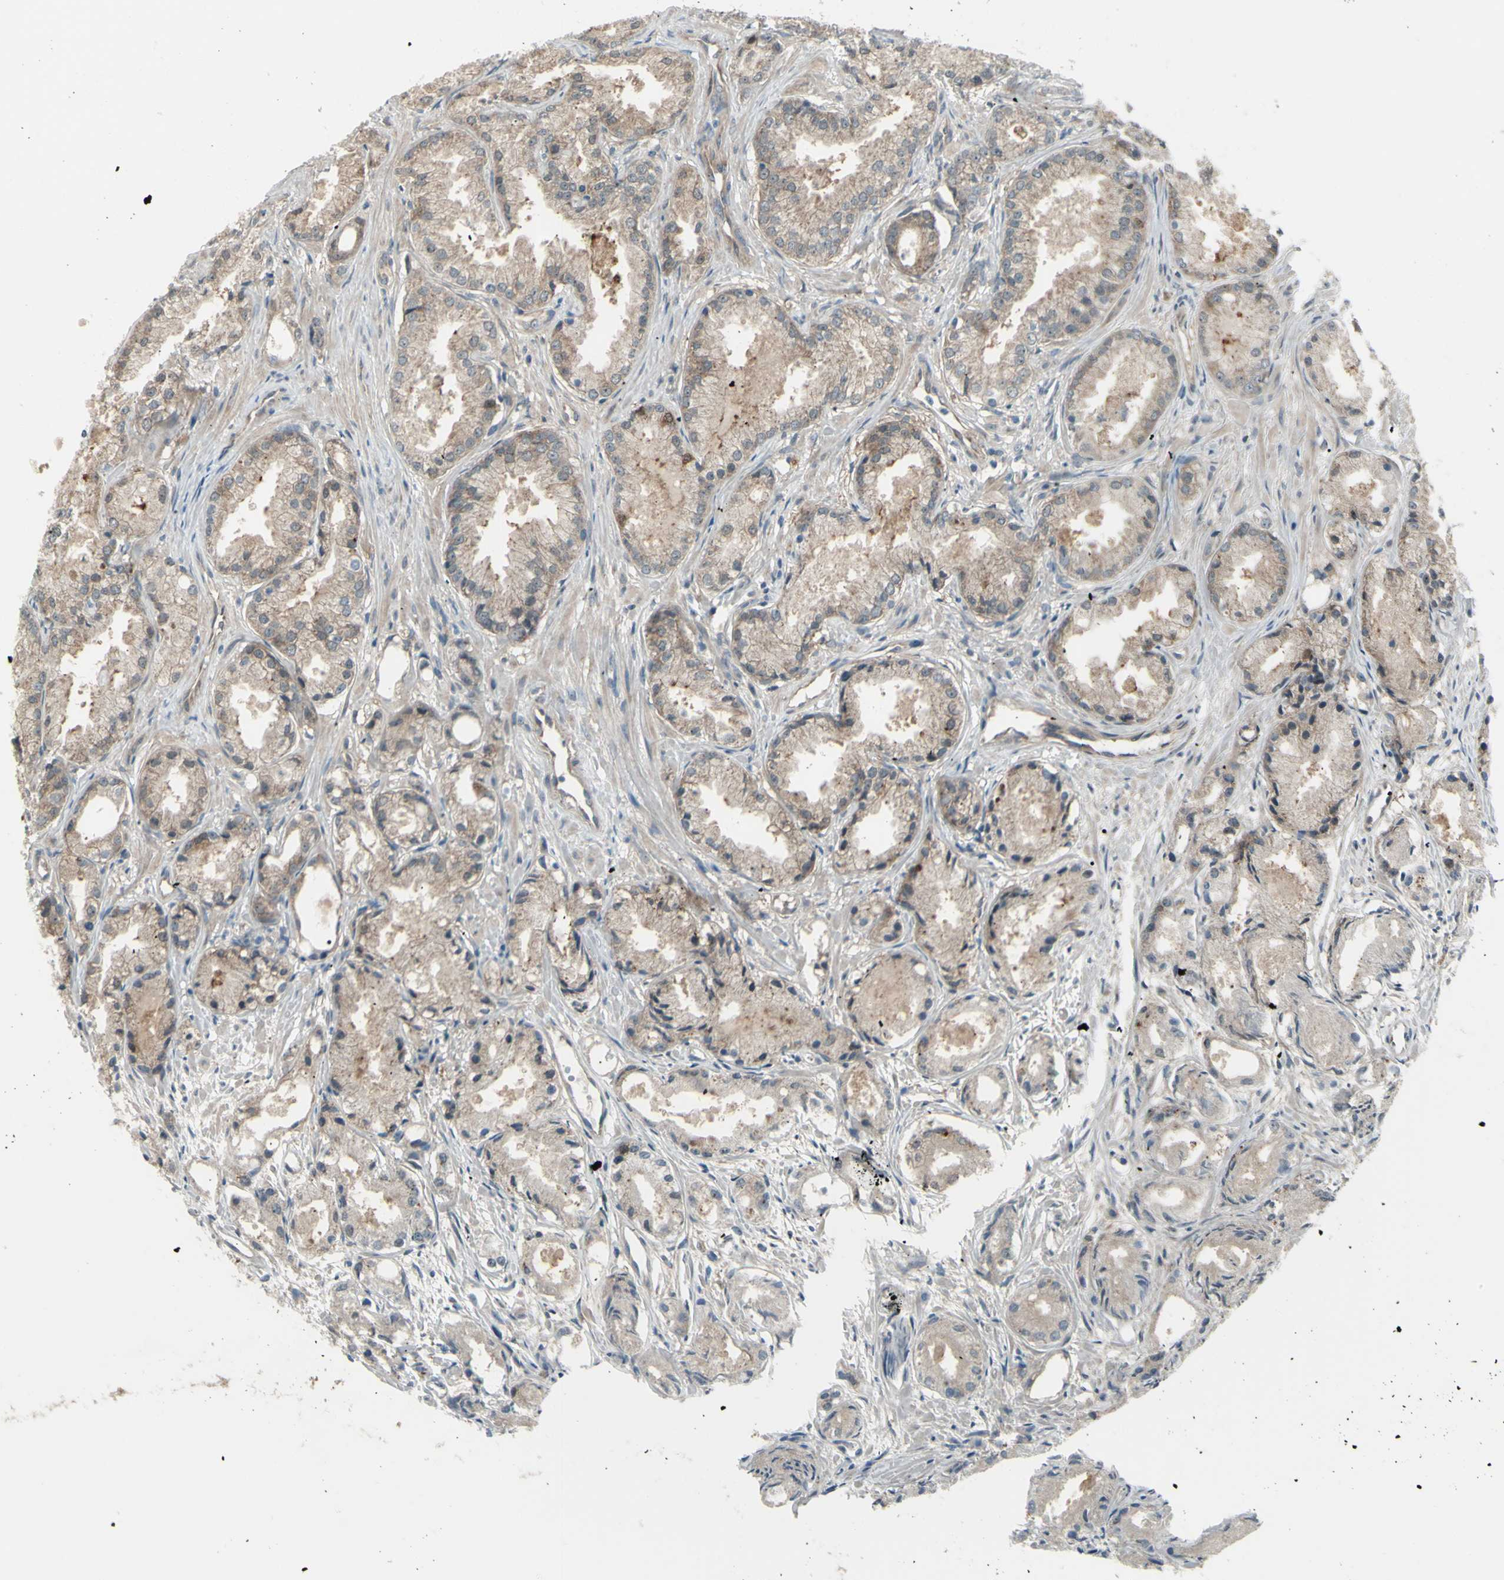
{"staining": {"intensity": "weak", "quantity": ">75%", "location": "cytoplasmic/membranous"}, "tissue": "prostate cancer", "cell_type": "Tumor cells", "image_type": "cancer", "snomed": [{"axis": "morphology", "description": "Adenocarcinoma, Low grade"}, {"axis": "topography", "description": "Prostate"}], "caption": "Protein analysis of prostate low-grade adenocarcinoma tissue exhibits weak cytoplasmic/membranous staining in about >75% of tumor cells.", "gene": "NAXD", "patient": {"sex": "male", "age": 72}}